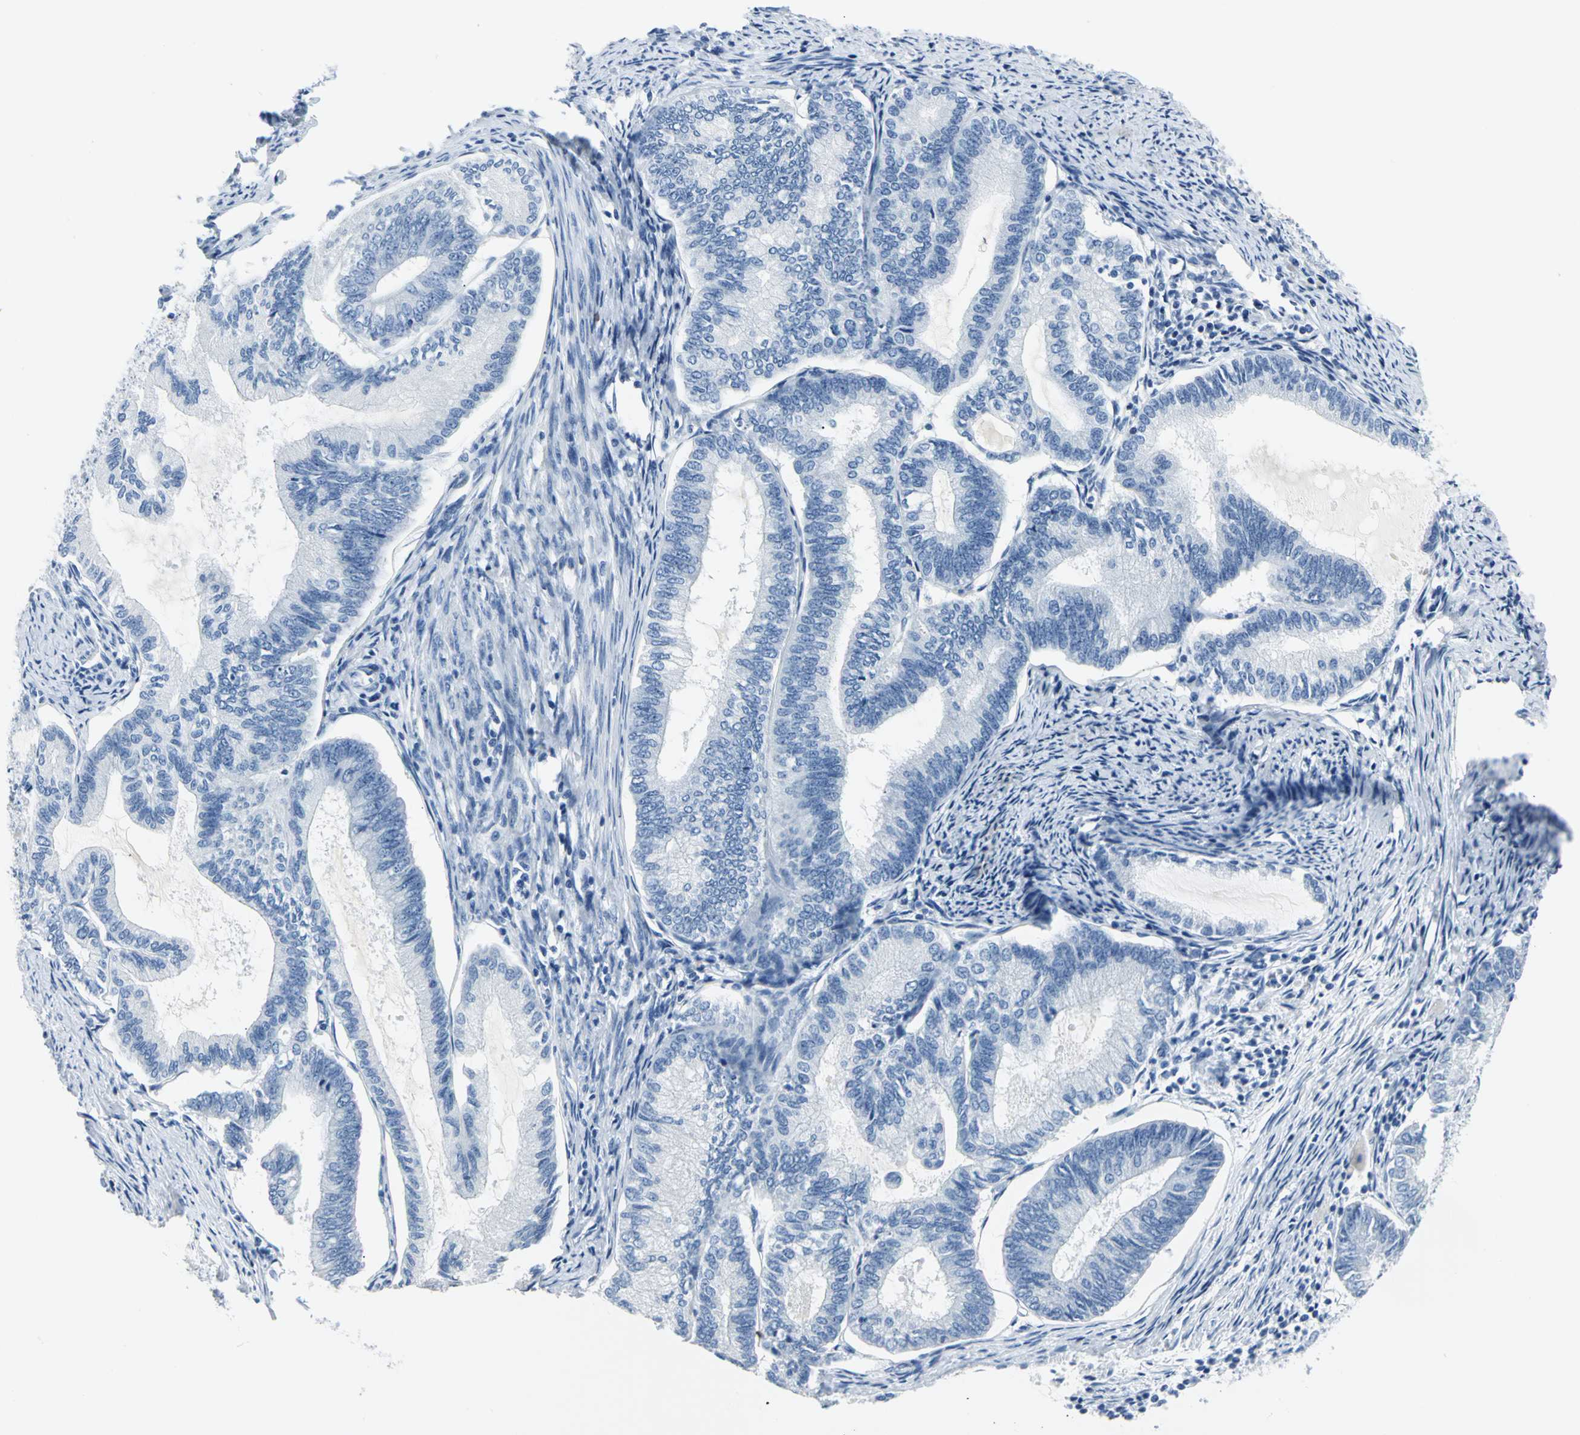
{"staining": {"intensity": "negative", "quantity": "none", "location": "none"}, "tissue": "endometrial cancer", "cell_type": "Tumor cells", "image_type": "cancer", "snomed": [{"axis": "morphology", "description": "Adenocarcinoma, NOS"}, {"axis": "topography", "description": "Endometrium"}], "caption": "Immunohistochemistry (IHC) micrograph of neoplastic tissue: adenocarcinoma (endometrial) stained with DAB (3,3'-diaminobenzidine) demonstrates no significant protein expression in tumor cells.", "gene": "RIPOR1", "patient": {"sex": "female", "age": 86}}